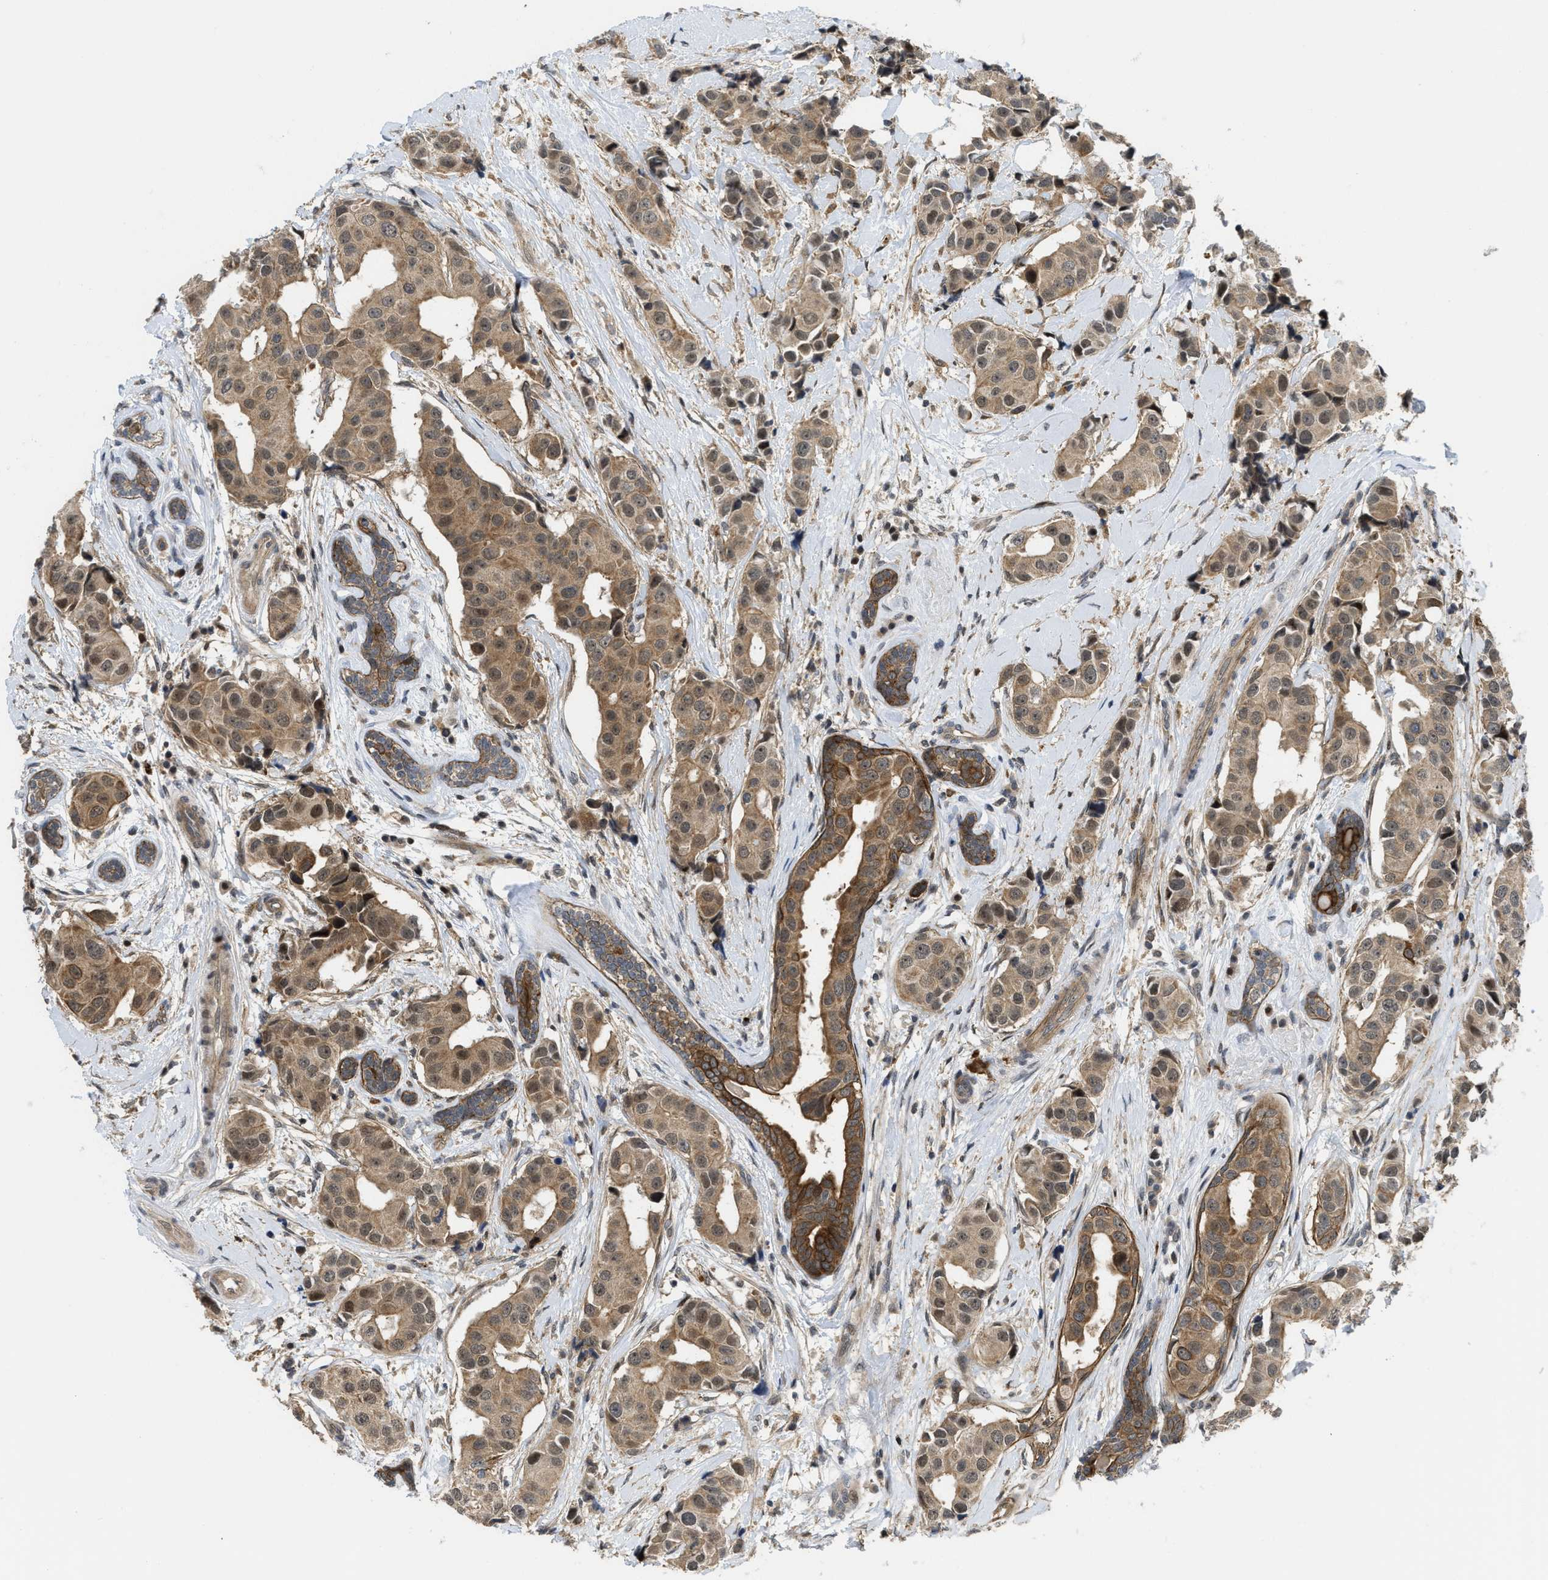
{"staining": {"intensity": "weak", "quantity": ">75%", "location": "cytoplasmic/membranous,nuclear"}, "tissue": "breast cancer", "cell_type": "Tumor cells", "image_type": "cancer", "snomed": [{"axis": "morphology", "description": "Normal tissue, NOS"}, {"axis": "morphology", "description": "Duct carcinoma"}, {"axis": "topography", "description": "Breast"}], "caption": "Human breast infiltrating ductal carcinoma stained with a brown dye demonstrates weak cytoplasmic/membranous and nuclear positive staining in approximately >75% of tumor cells.", "gene": "DNAJC28", "patient": {"sex": "female", "age": 39}}